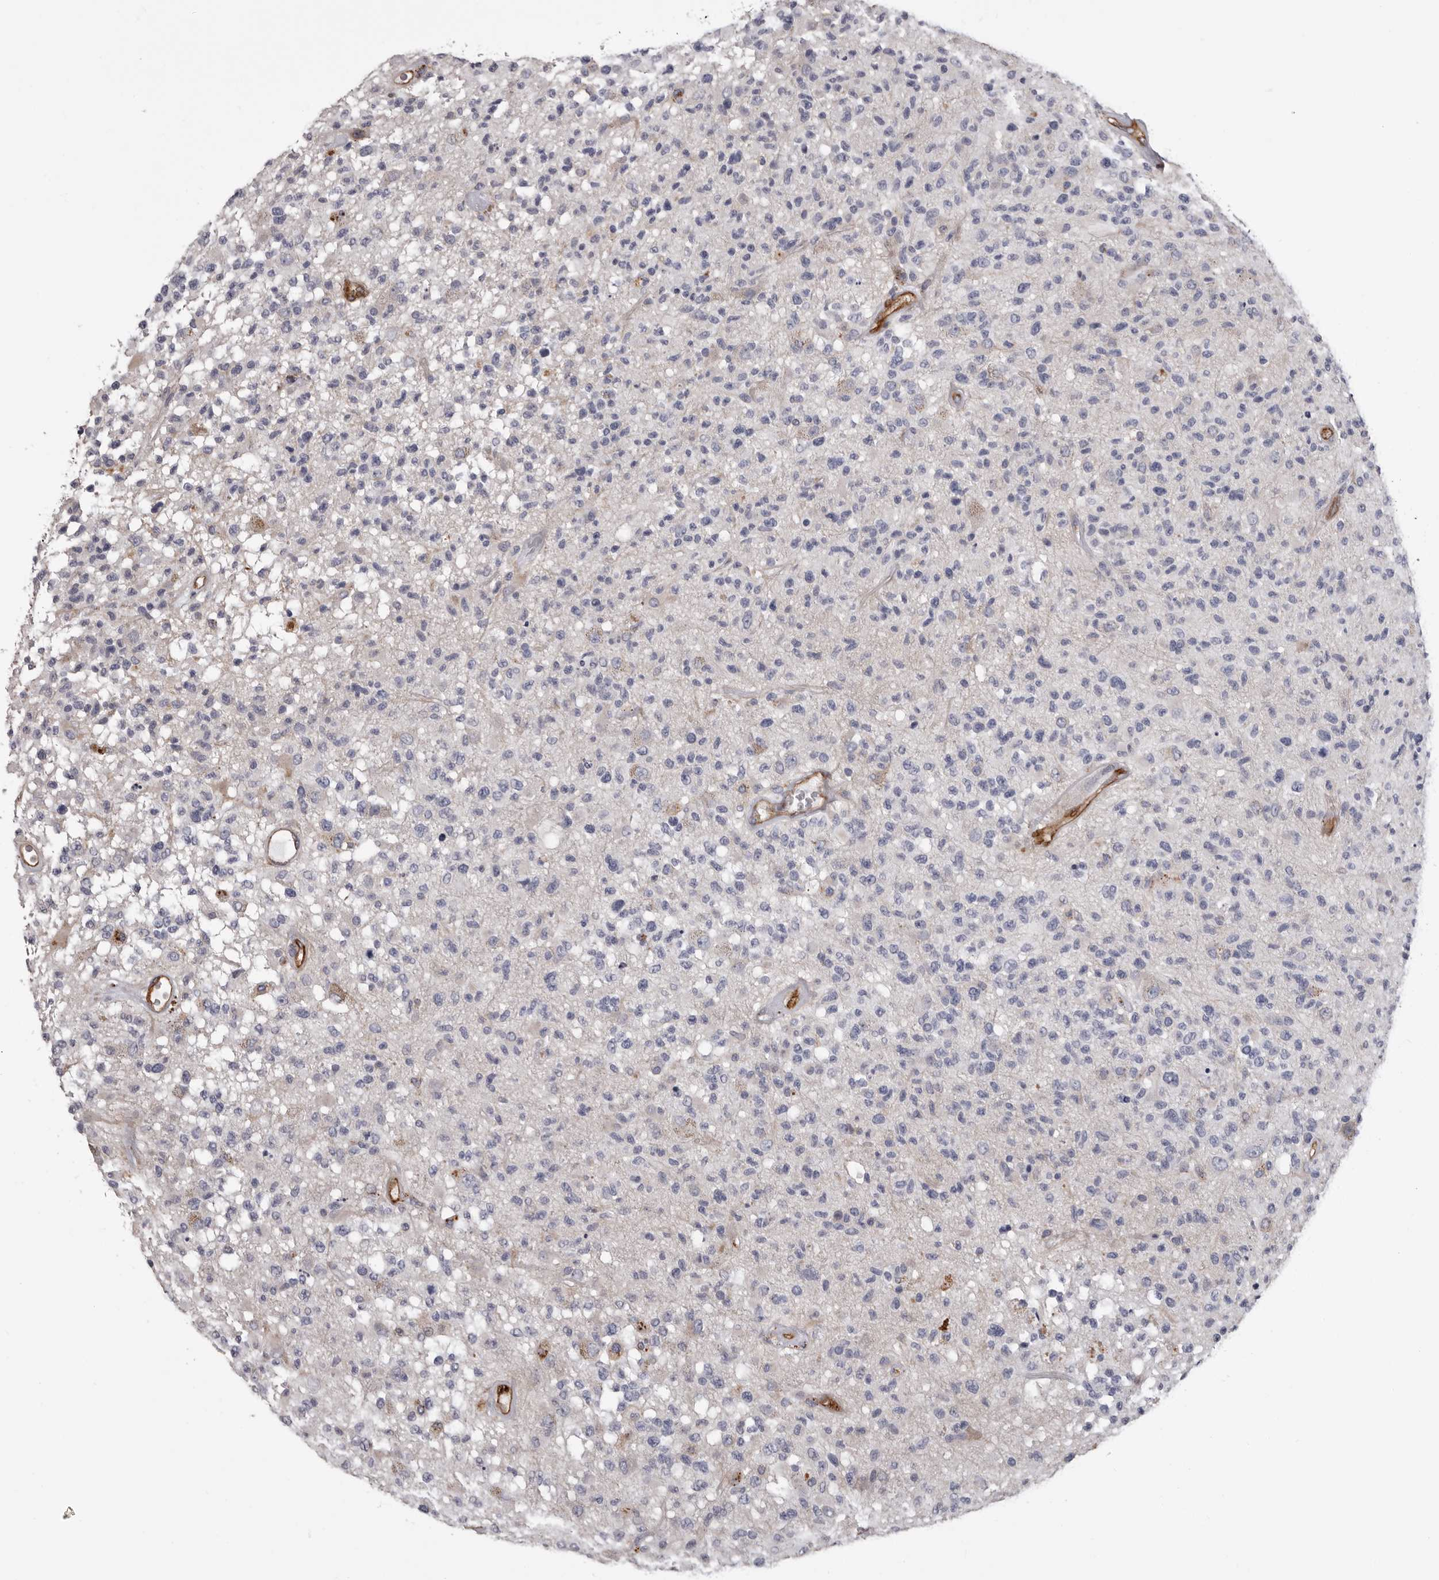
{"staining": {"intensity": "negative", "quantity": "none", "location": "none"}, "tissue": "glioma", "cell_type": "Tumor cells", "image_type": "cancer", "snomed": [{"axis": "morphology", "description": "Glioma, malignant, High grade"}, {"axis": "morphology", "description": "Glioblastoma, NOS"}, {"axis": "topography", "description": "Brain"}], "caption": "Protein analysis of glioblastoma reveals no significant expression in tumor cells. (Immunohistochemistry (ihc), brightfield microscopy, high magnification).", "gene": "ADGRL4", "patient": {"sex": "male", "age": 60}}